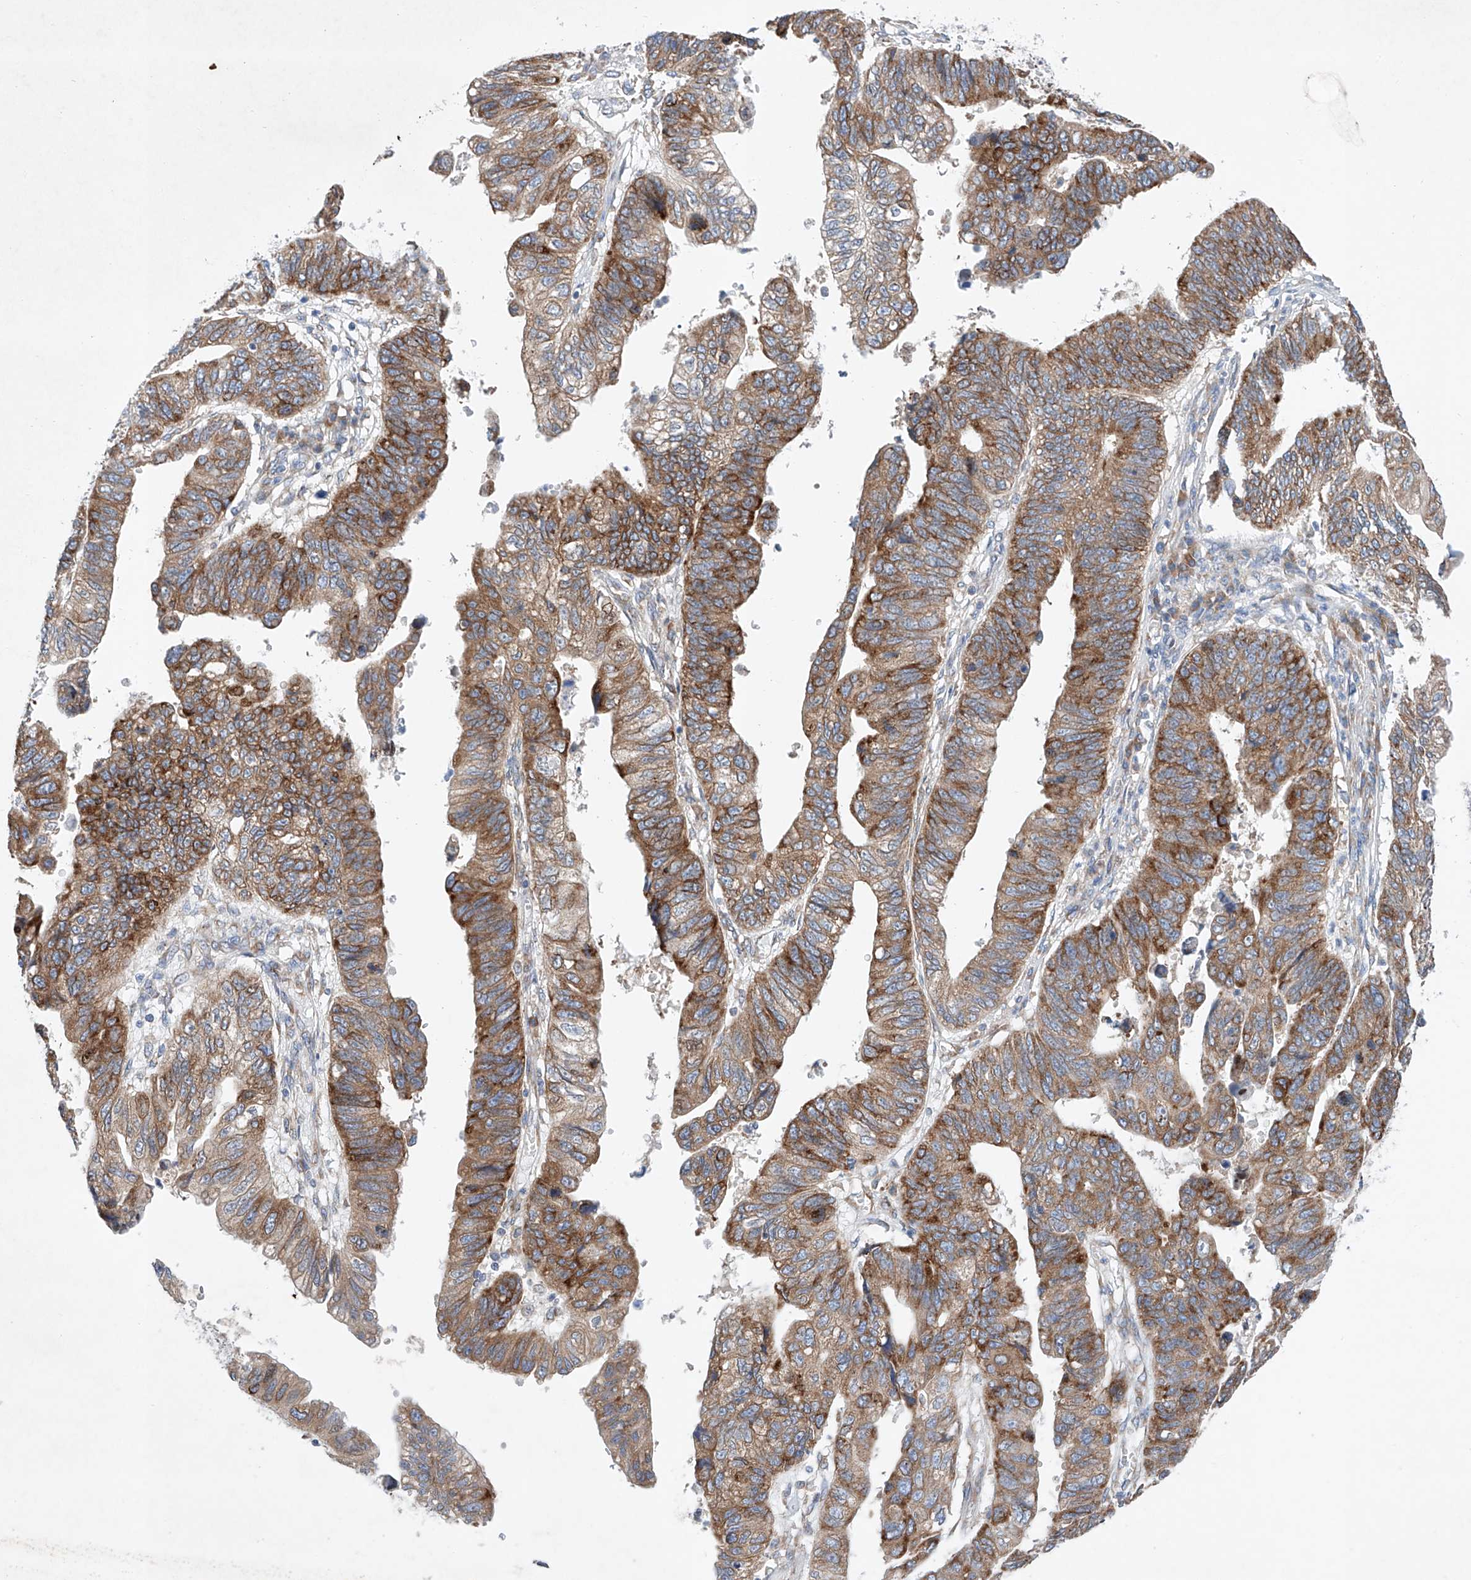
{"staining": {"intensity": "moderate", "quantity": ">75%", "location": "cytoplasmic/membranous"}, "tissue": "stomach cancer", "cell_type": "Tumor cells", "image_type": "cancer", "snomed": [{"axis": "morphology", "description": "Adenocarcinoma, NOS"}, {"axis": "topography", "description": "Stomach"}], "caption": "Human stomach cancer (adenocarcinoma) stained with a brown dye shows moderate cytoplasmic/membranous positive positivity in approximately >75% of tumor cells.", "gene": "FASTK", "patient": {"sex": "male", "age": 59}}